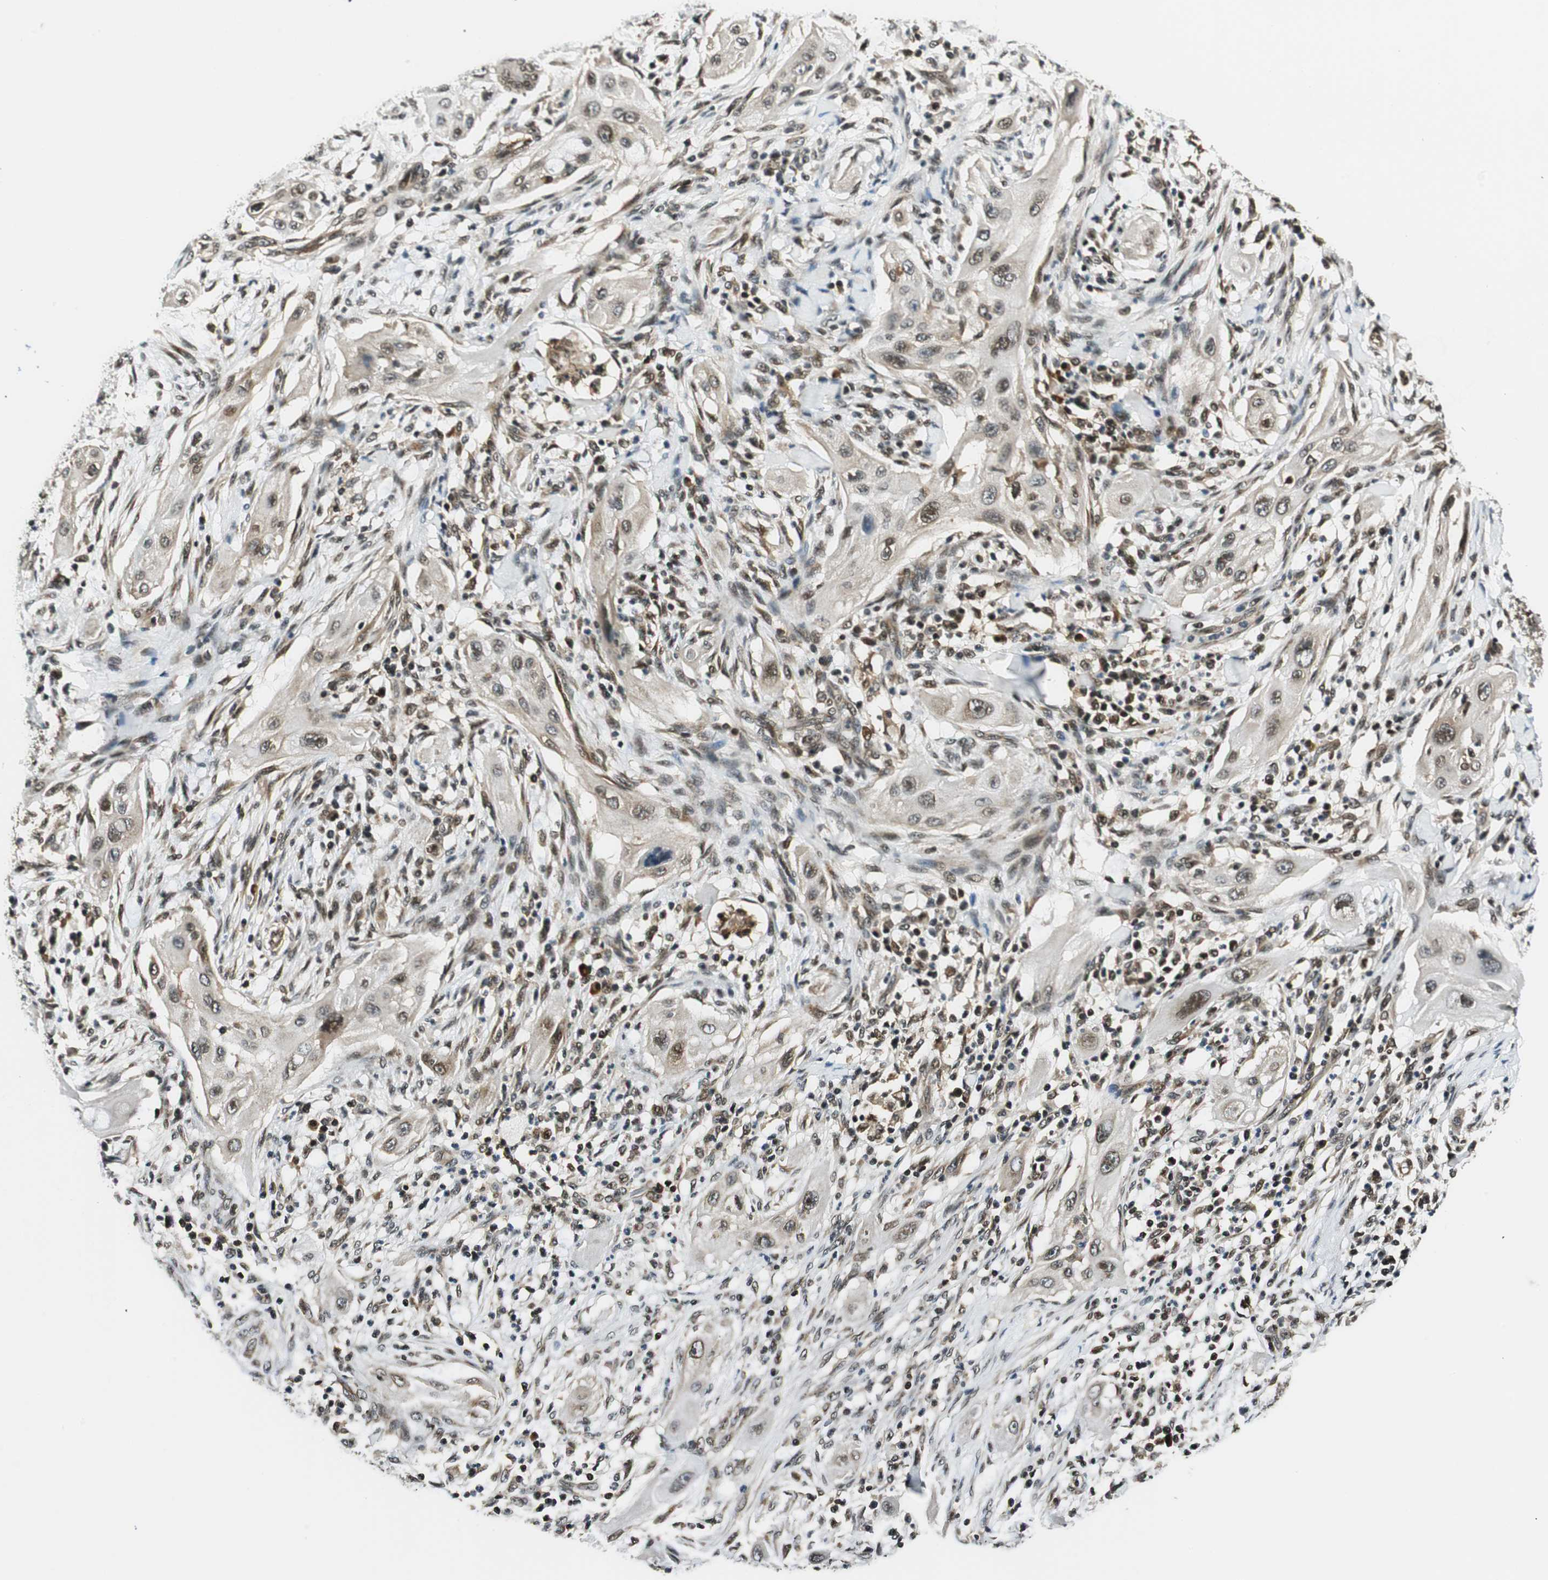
{"staining": {"intensity": "weak", "quantity": ">75%", "location": "cytoplasmic/membranous,nuclear"}, "tissue": "lung cancer", "cell_type": "Tumor cells", "image_type": "cancer", "snomed": [{"axis": "morphology", "description": "Squamous cell carcinoma, NOS"}, {"axis": "topography", "description": "Lung"}], "caption": "High-magnification brightfield microscopy of lung cancer stained with DAB (3,3'-diaminobenzidine) (brown) and counterstained with hematoxylin (blue). tumor cells exhibit weak cytoplasmic/membranous and nuclear staining is seen in about>75% of cells. Using DAB (brown) and hematoxylin (blue) stains, captured at high magnification using brightfield microscopy.", "gene": "RING1", "patient": {"sex": "female", "age": 47}}